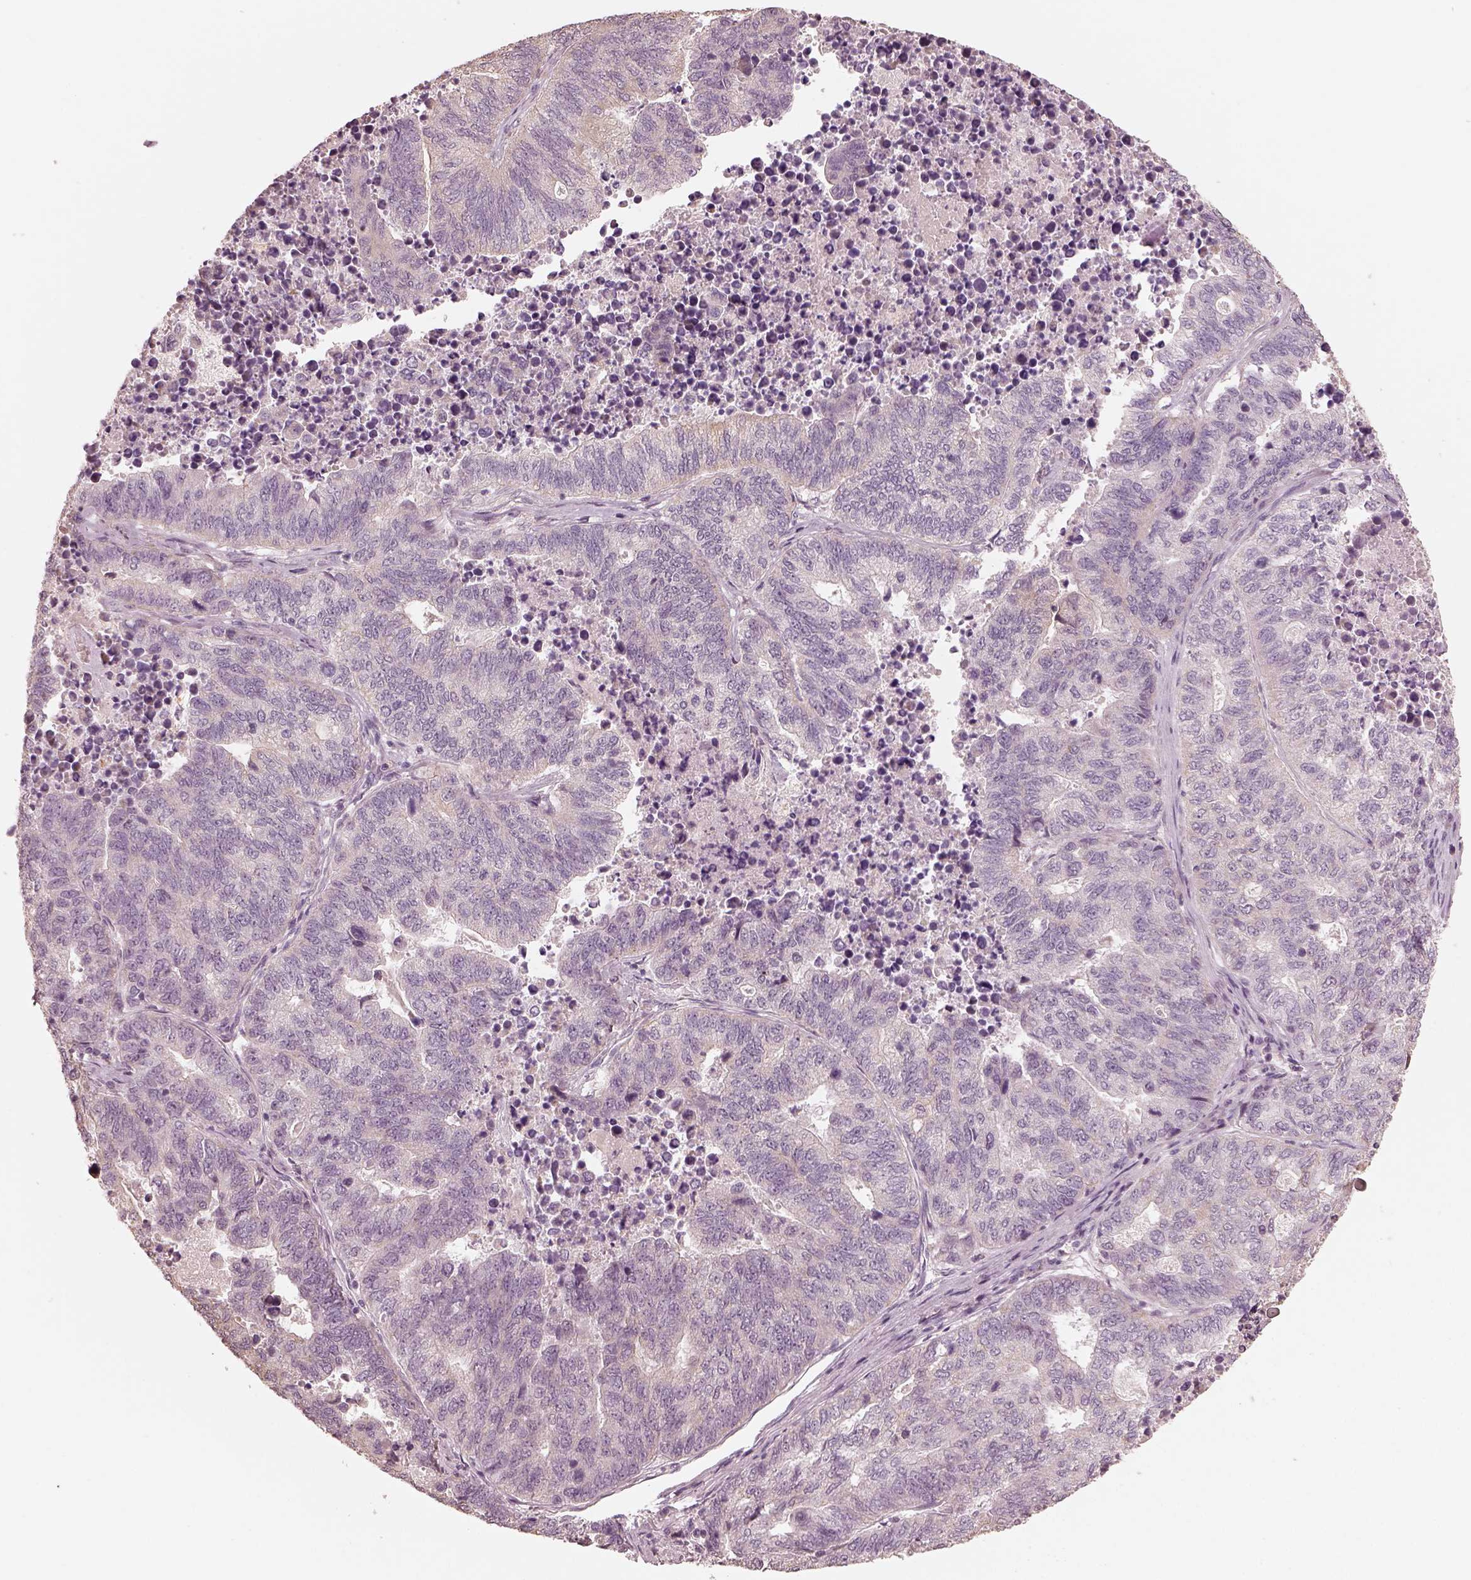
{"staining": {"intensity": "weak", "quantity": "<25%", "location": "cytoplasmic/membranous"}, "tissue": "stomach cancer", "cell_type": "Tumor cells", "image_type": "cancer", "snomed": [{"axis": "morphology", "description": "Adenocarcinoma, NOS"}, {"axis": "topography", "description": "Stomach, upper"}], "caption": "Immunohistochemical staining of human stomach adenocarcinoma demonstrates no significant positivity in tumor cells.", "gene": "SLC25A46", "patient": {"sex": "female", "age": 67}}